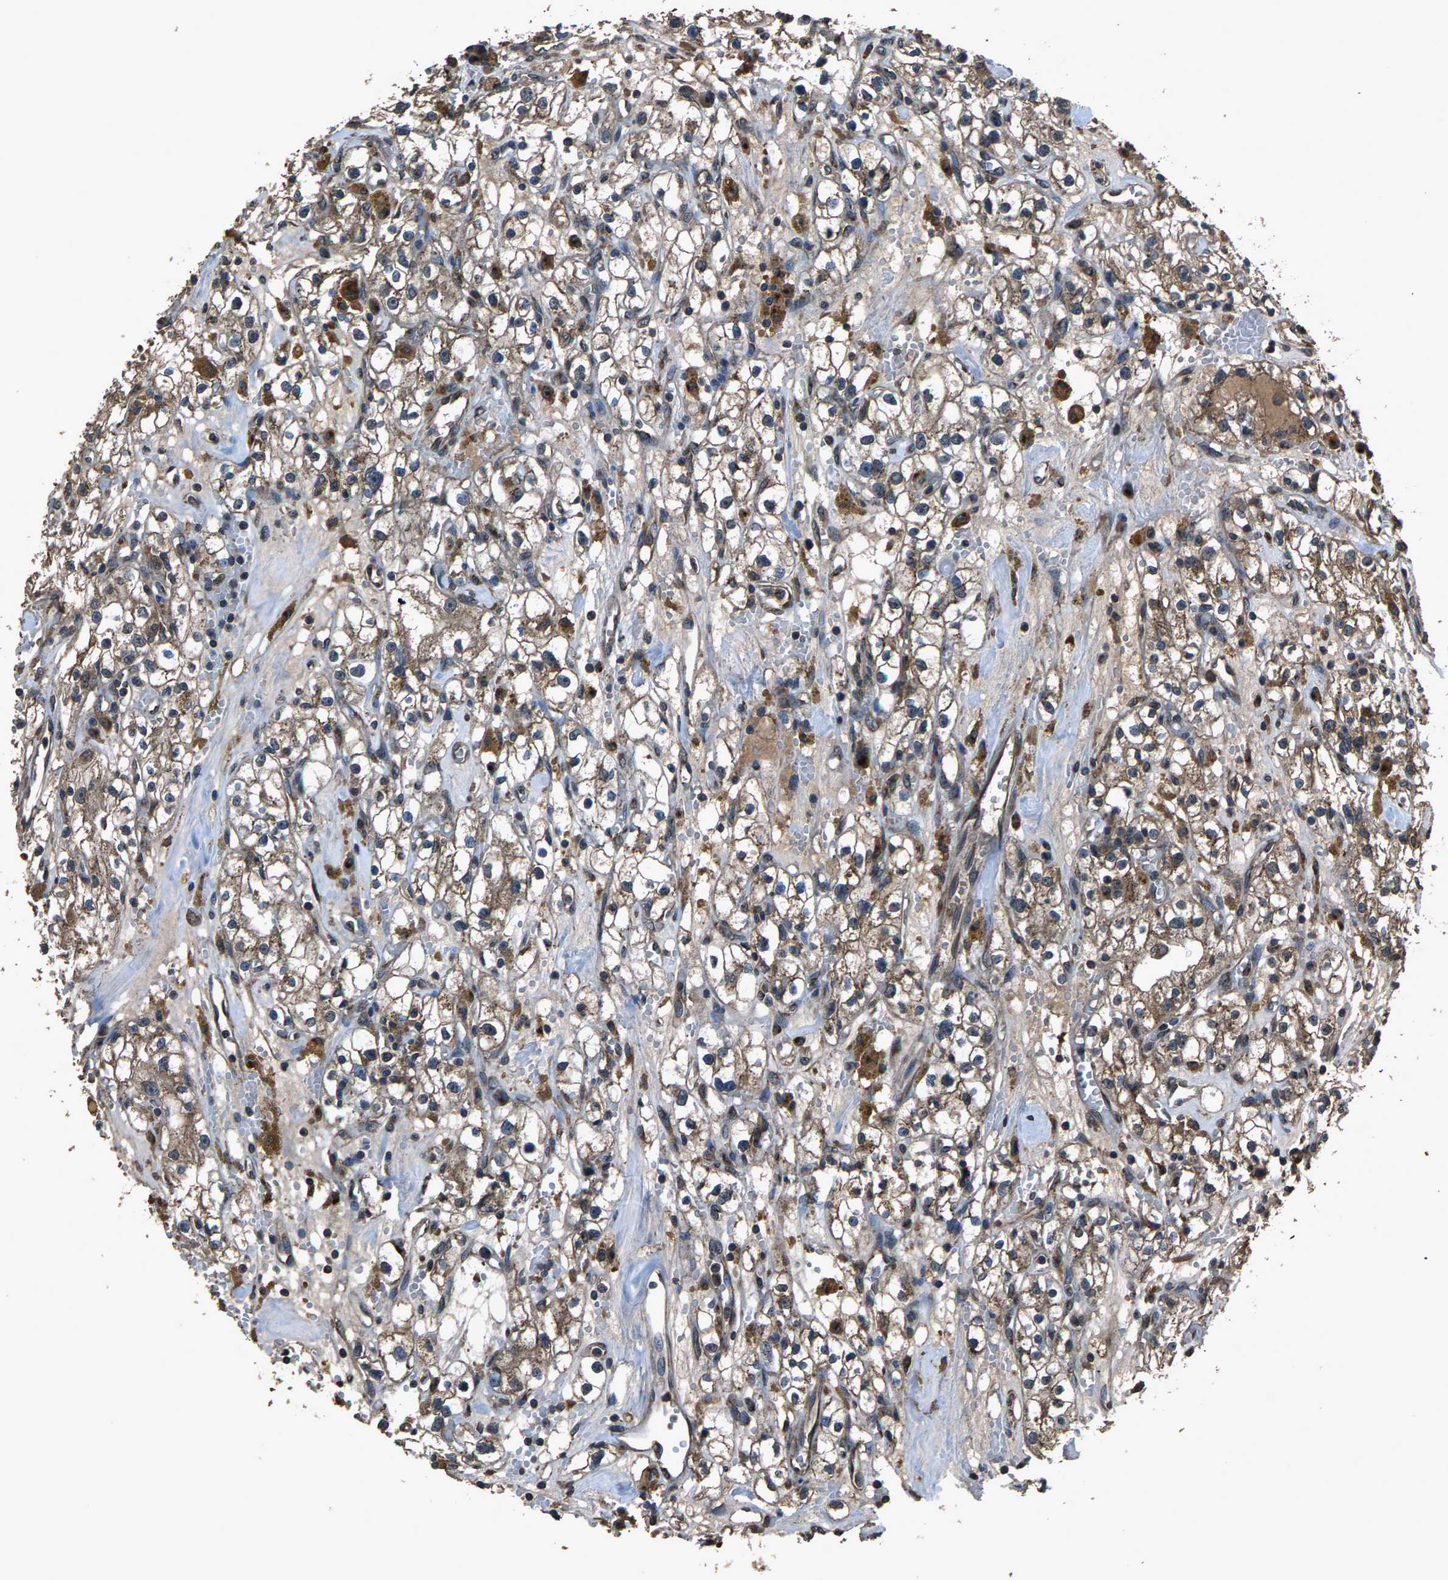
{"staining": {"intensity": "weak", "quantity": ">75%", "location": "cytoplasmic/membranous"}, "tissue": "renal cancer", "cell_type": "Tumor cells", "image_type": "cancer", "snomed": [{"axis": "morphology", "description": "Adenocarcinoma, NOS"}, {"axis": "topography", "description": "Kidney"}], "caption": "IHC micrograph of human renal cancer stained for a protein (brown), which shows low levels of weak cytoplasmic/membranous staining in approximately >75% of tumor cells.", "gene": "SLC38A10", "patient": {"sex": "male", "age": 56}}